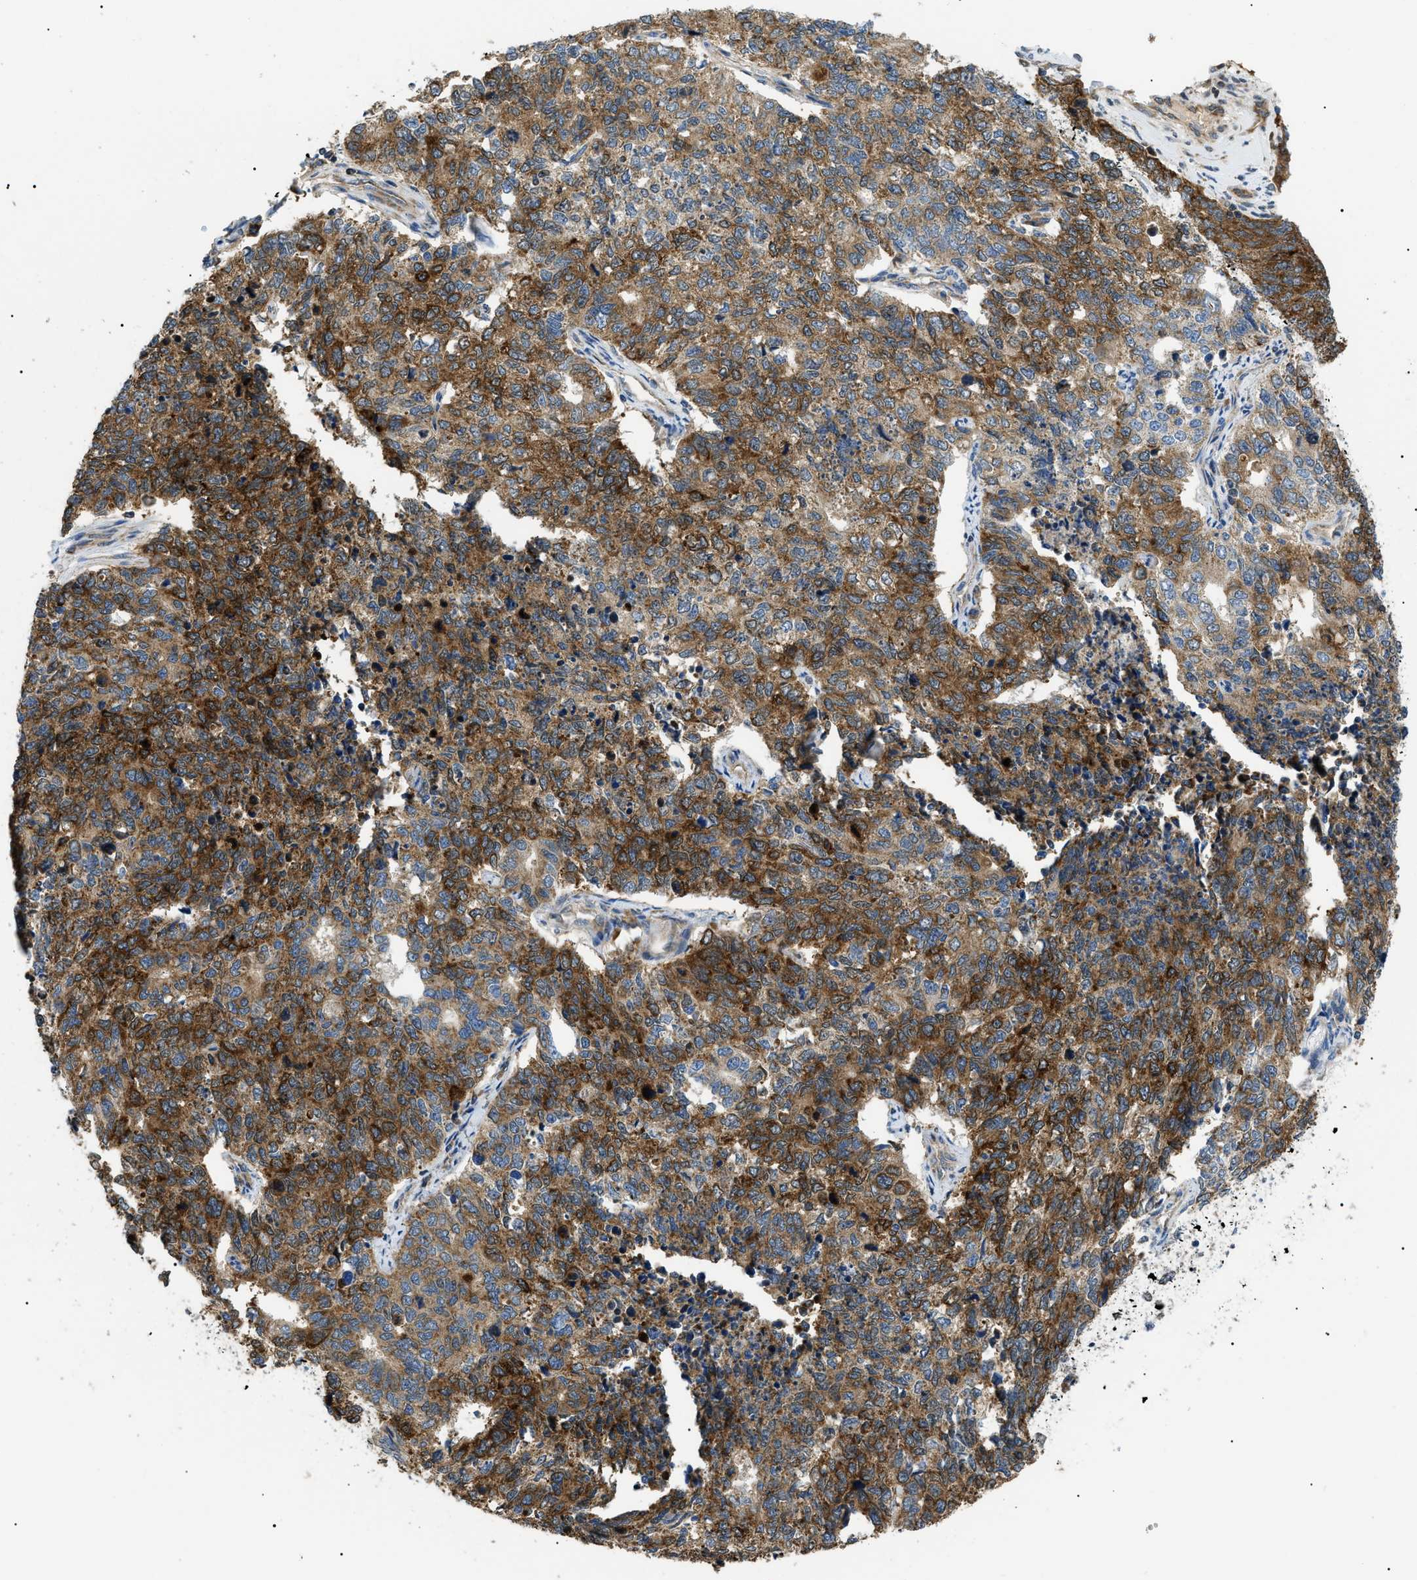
{"staining": {"intensity": "moderate", "quantity": ">75%", "location": "cytoplasmic/membranous"}, "tissue": "cervical cancer", "cell_type": "Tumor cells", "image_type": "cancer", "snomed": [{"axis": "morphology", "description": "Squamous cell carcinoma, NOS"}, {"axis": "topography", "description": "Cervix"}], "caption": "The immunohistochemical stain labels moderate cytoplasmic/membranous staining in tumor cells of cervical cancer (squamous cell carcinoma) tissue. (Stains: DAB (3,3'-diaminobenzidine) in brown, nuclei in blue, Microscopy: brightfield microscopy at high magnification).", "gene": "SRPK1", "patient": {"sex": "female", "age": 63}}